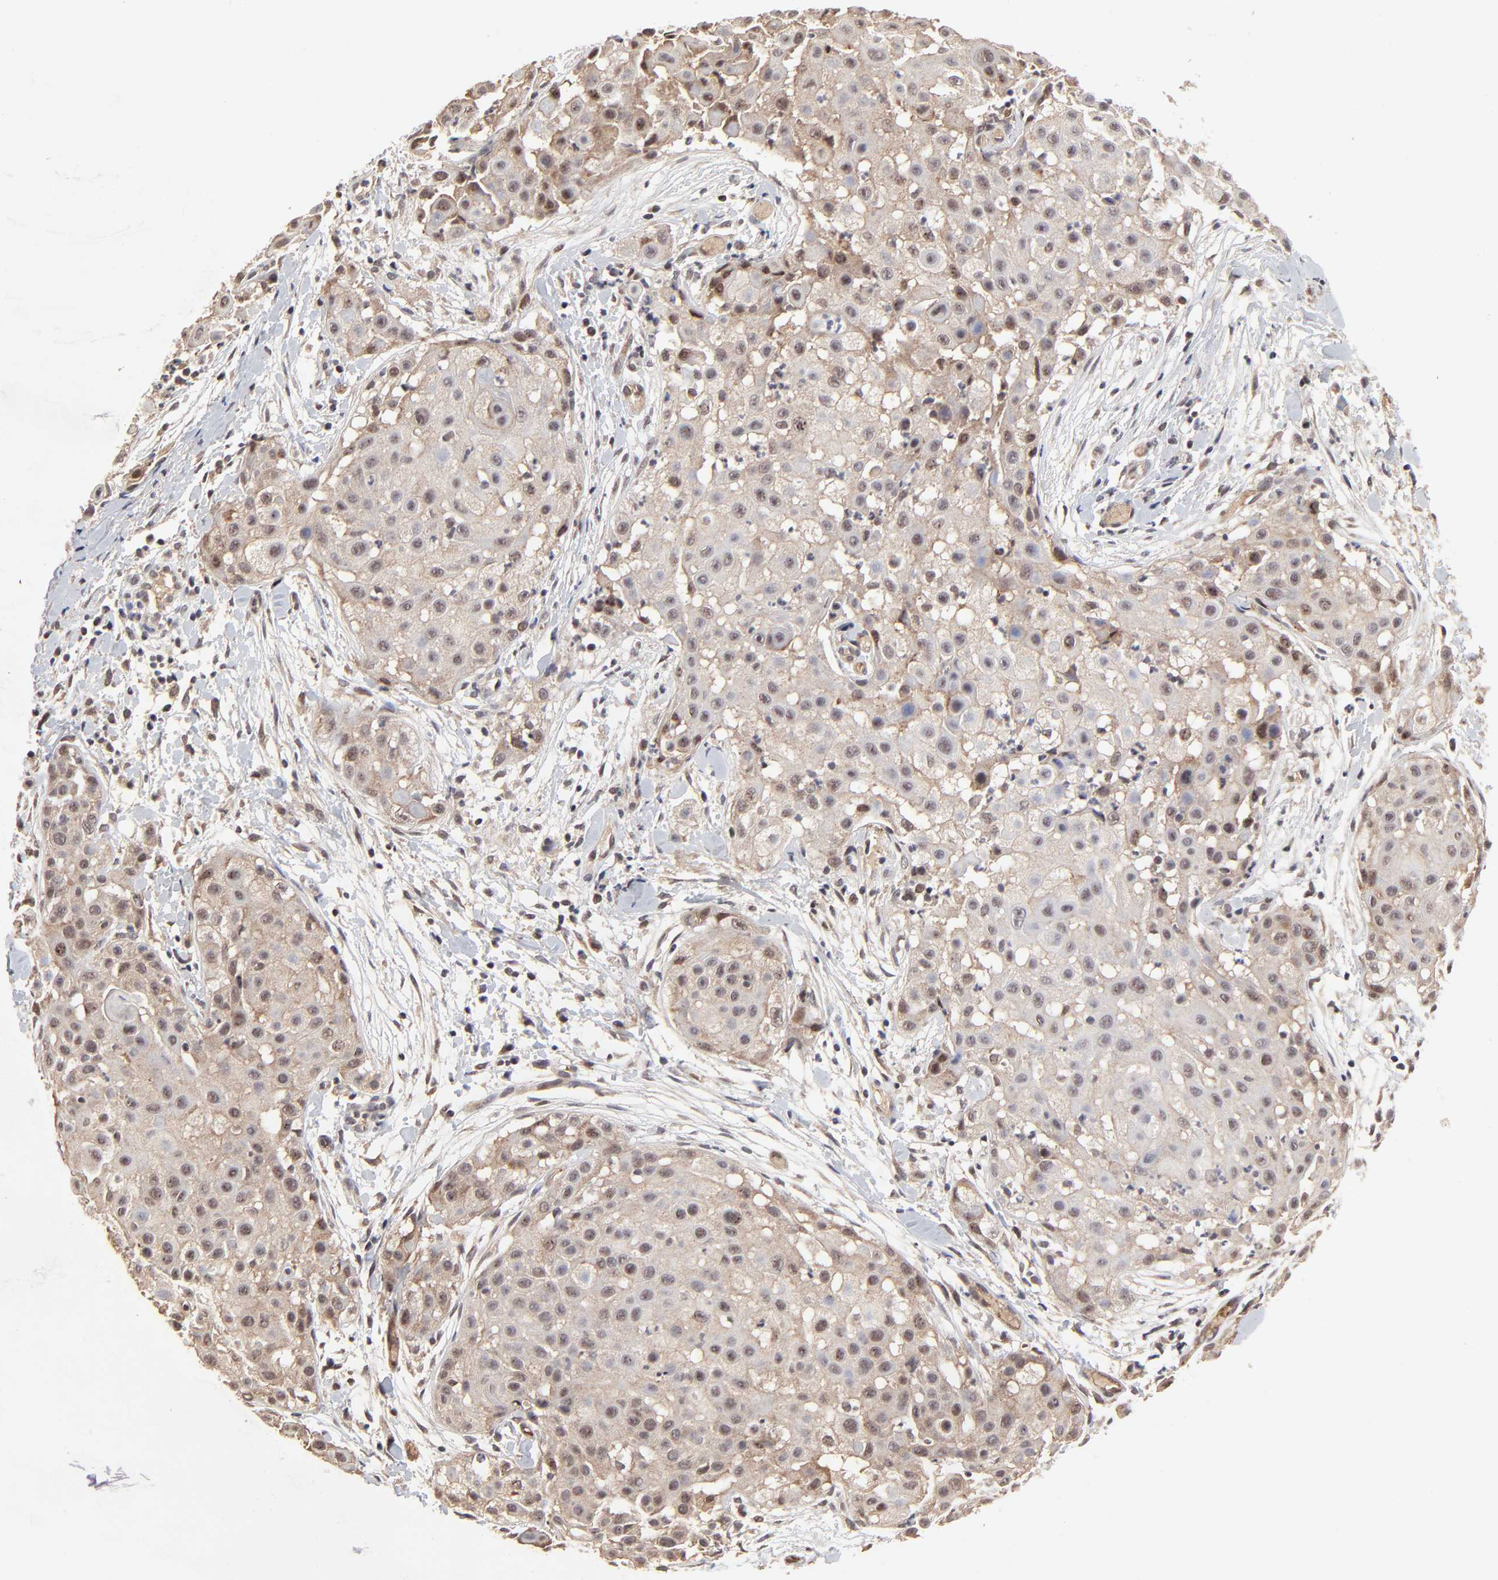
{"staining": {"intensity": "weak", "quantity": ">75%", "location": "cytoplasmic/membranous"}, "tissue": "skin cancer", "cell_type": "Tumor cells", "image_type": "cancer", "snomed": [{"axis": "morphology", "description": "Squamous cell carcinoma, NOS"}, {"axis": "topography", "description": "Skin"}], "caption": "Immunohistochemical staining of human skin cancer (squamous cell carcinoma) exhibits low levels of weak cytoplasmic/membranous protein expression in about >75% of tumor cells. The protein is shown in brown color, while the nuclei are stained blue.", "gene": "FRMD8", "patient": {"sex": "female", "age": 57}}